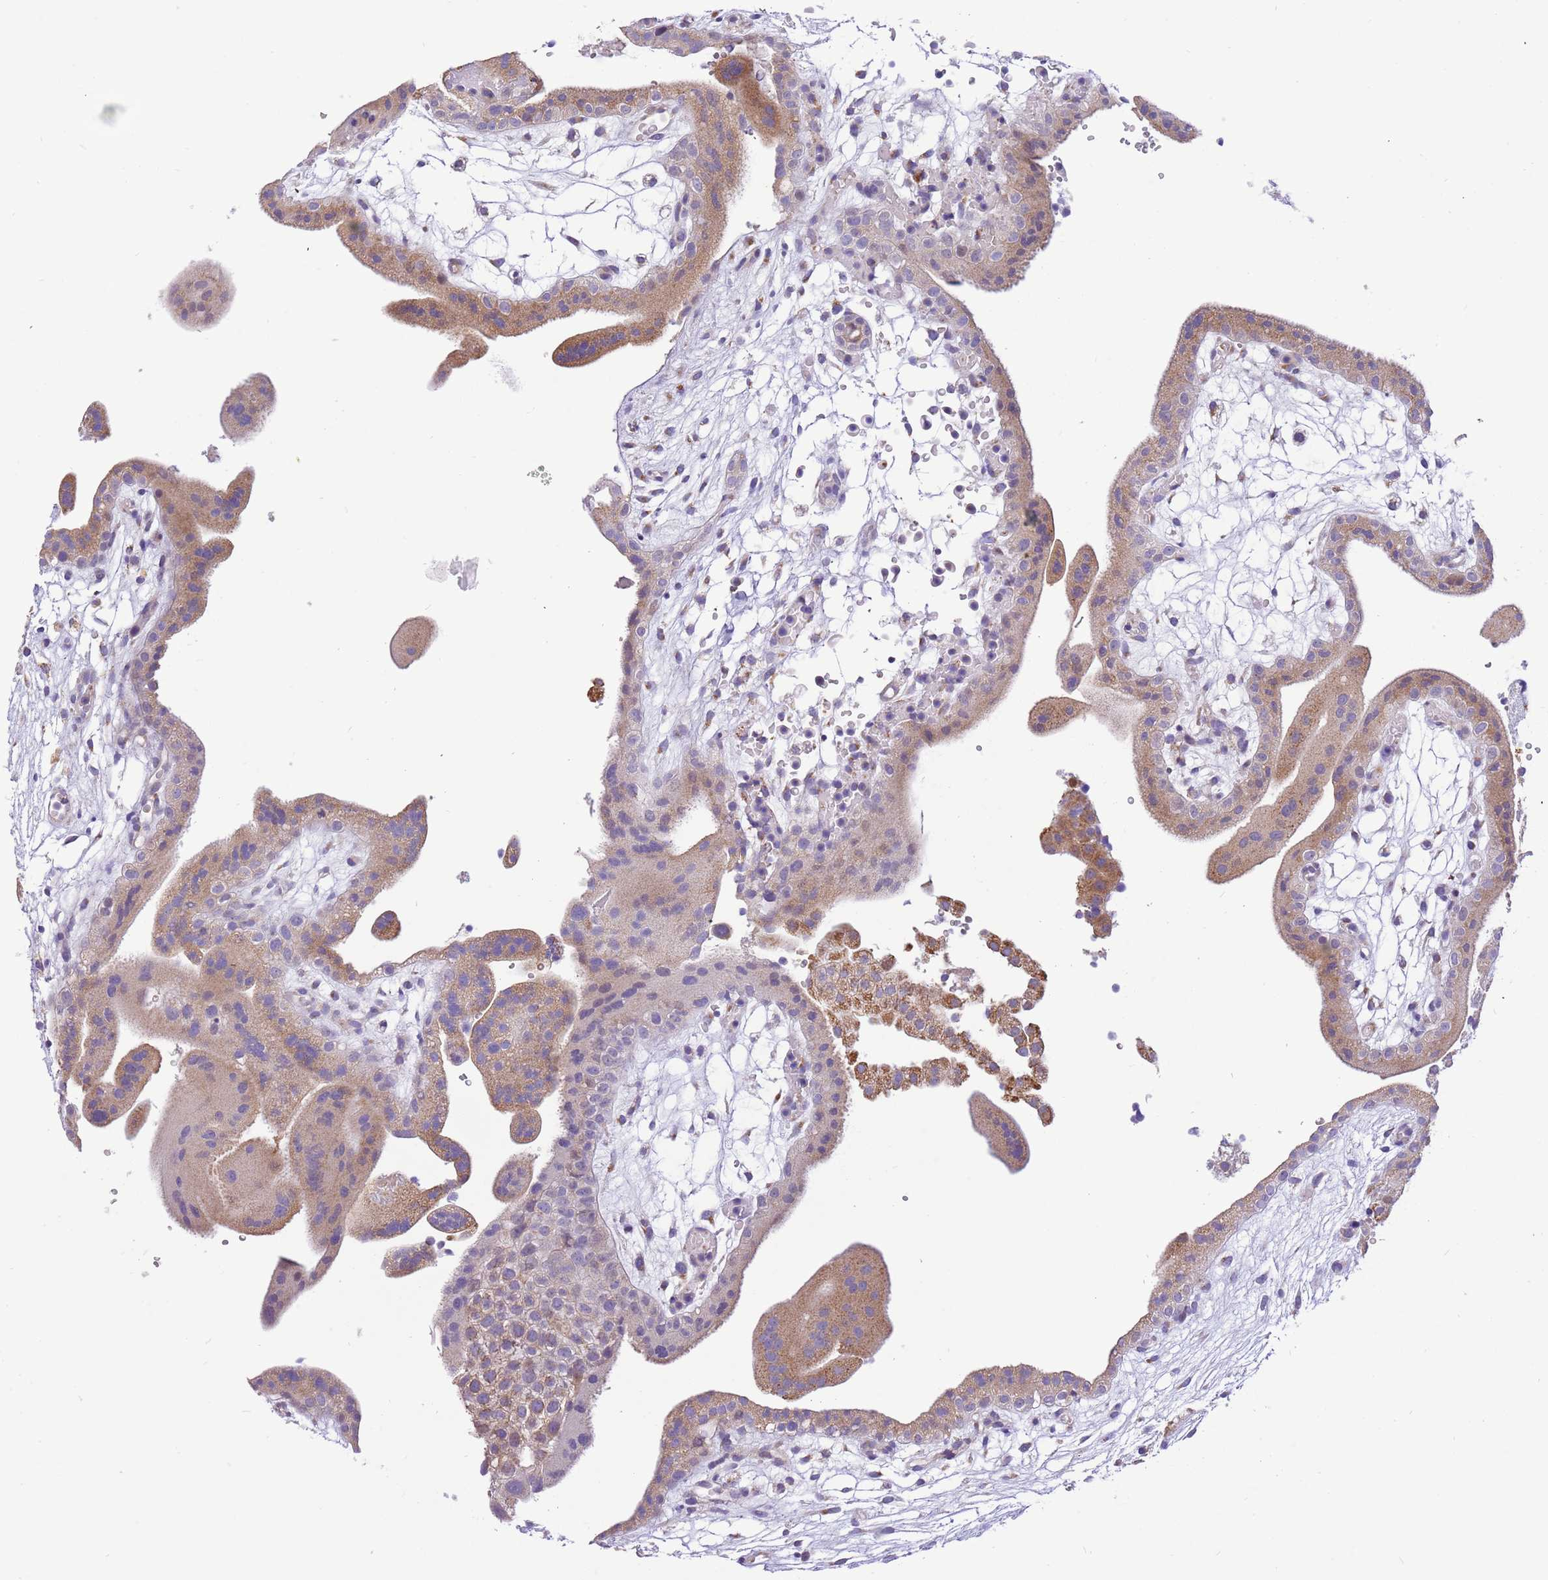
{"staining": {"intensity": "moderate", "quantity": "<25%", "location": "cytoplasmic/membranous"}, "tissue": "placenta", "cell_type": "Decidual cells", "image_type": "normal", "snomed": [{"axis": "morphology", "description": "Normal tissue, NOS"}, {"axis": "topography", "description": "Placenta"}], "caption": "This image demonstrates unremarkable placenta stained with immunohistochemistry (IHC) to label a protein in brown. The cytoplasmic/membranous of decidual cells show moderate positivity for the protein. Nuclei are counter-stained blue.", "gene": "COX17", "patient": {"sex": "female", "age": 18}}